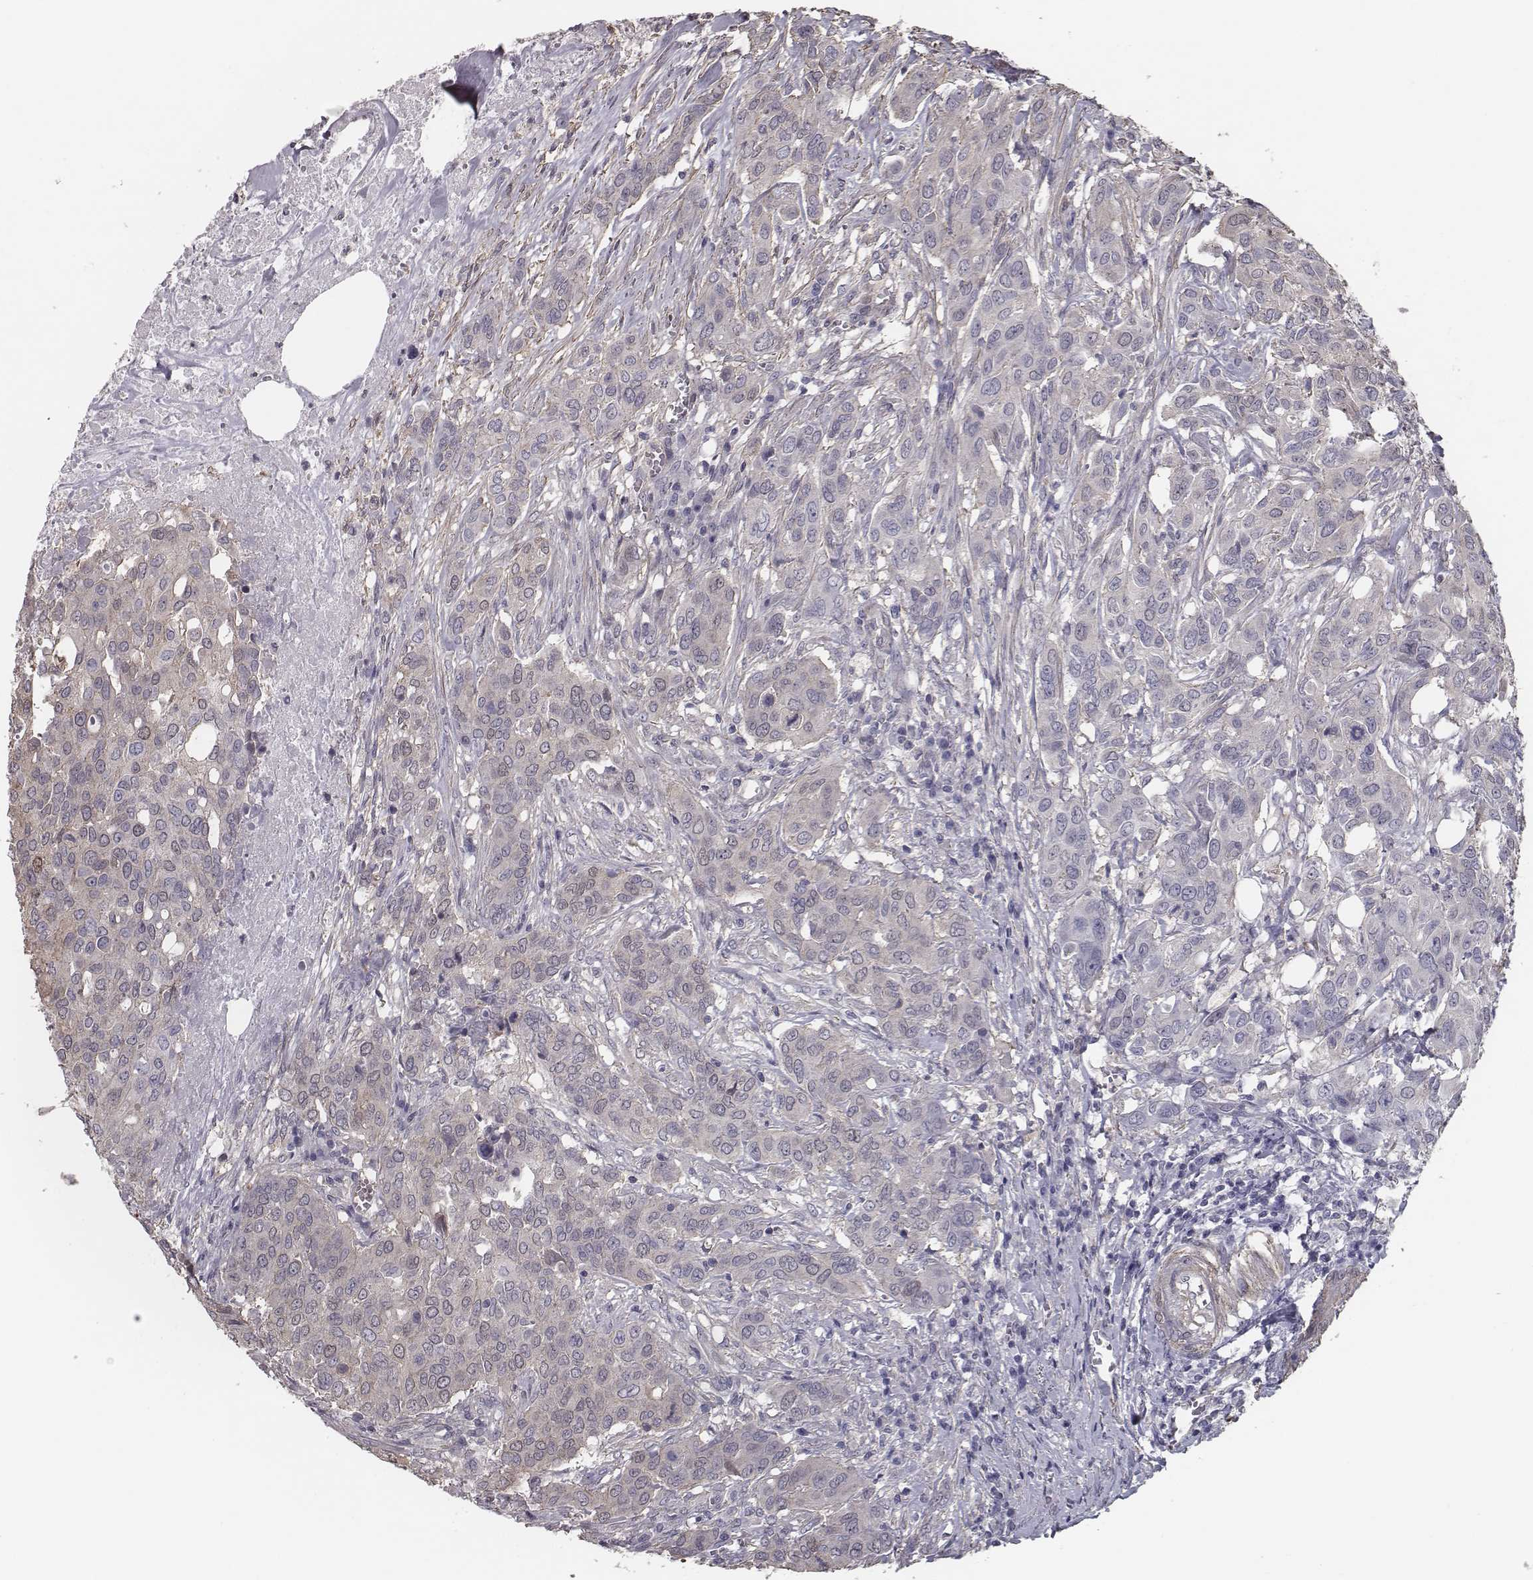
{"staining": {"intensity": "negative", "quantity": "none", "location": "none"}, "tissue": "urothelial cancer", "cell_type": "Tumor cells", "image_type": "cancer", "snomed": [{"axis": "morphology", "description": "Urothelial carcinoma, NOS"}, {"axis": "morphology", "description": "Urothelial carcinoma, High grade"}, {"axis": "topography", "description": "Urinary bladder"}], "caption": "An immunohistochemistry histopathology image of urothelial cancer is shown. There is no staining in tumor cells of urothelial cancer. (Immunohistochemistry, brightfield microscopy, high magnification).", "gene": "ISYNA1", "patient": {"sex": "male", "age": 63}}